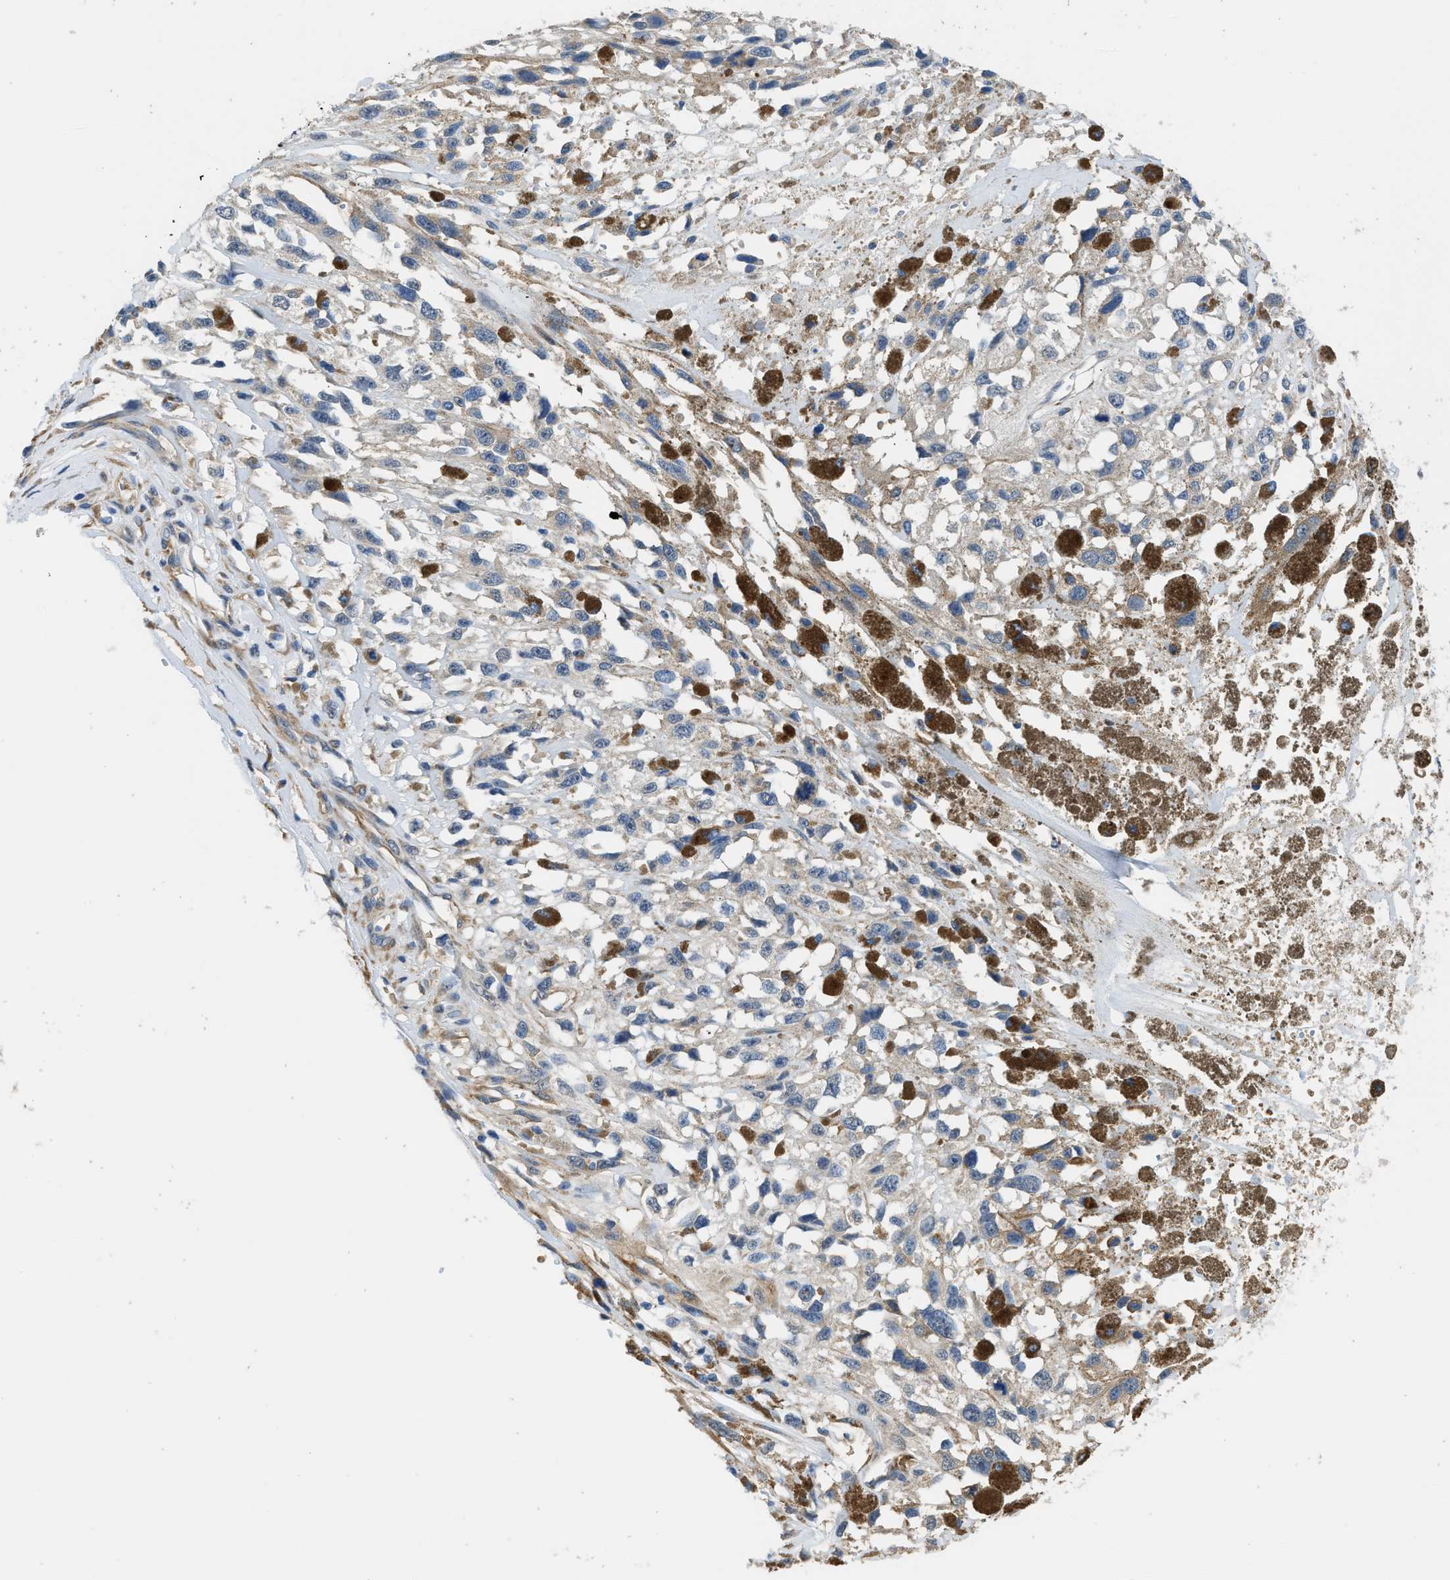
{"staining": {"intensity": "negative", "quantity": "none", "location": "none"}, "tissue": "melanoma", "cell_type": "Tumor cells", "image_type": "cancer", "snomed": [{"axis": "morphology", "description": "Malignant melanoma, Metastatic site"}, {"axis": "topography", "description": "Lymph node"}], "caption": "Human melanoma stained for a protein using IHC exhibits no positivity in tumor cells.", "gene": "ZSWIM5", "patient": {"sex": "male", "age": 59}}